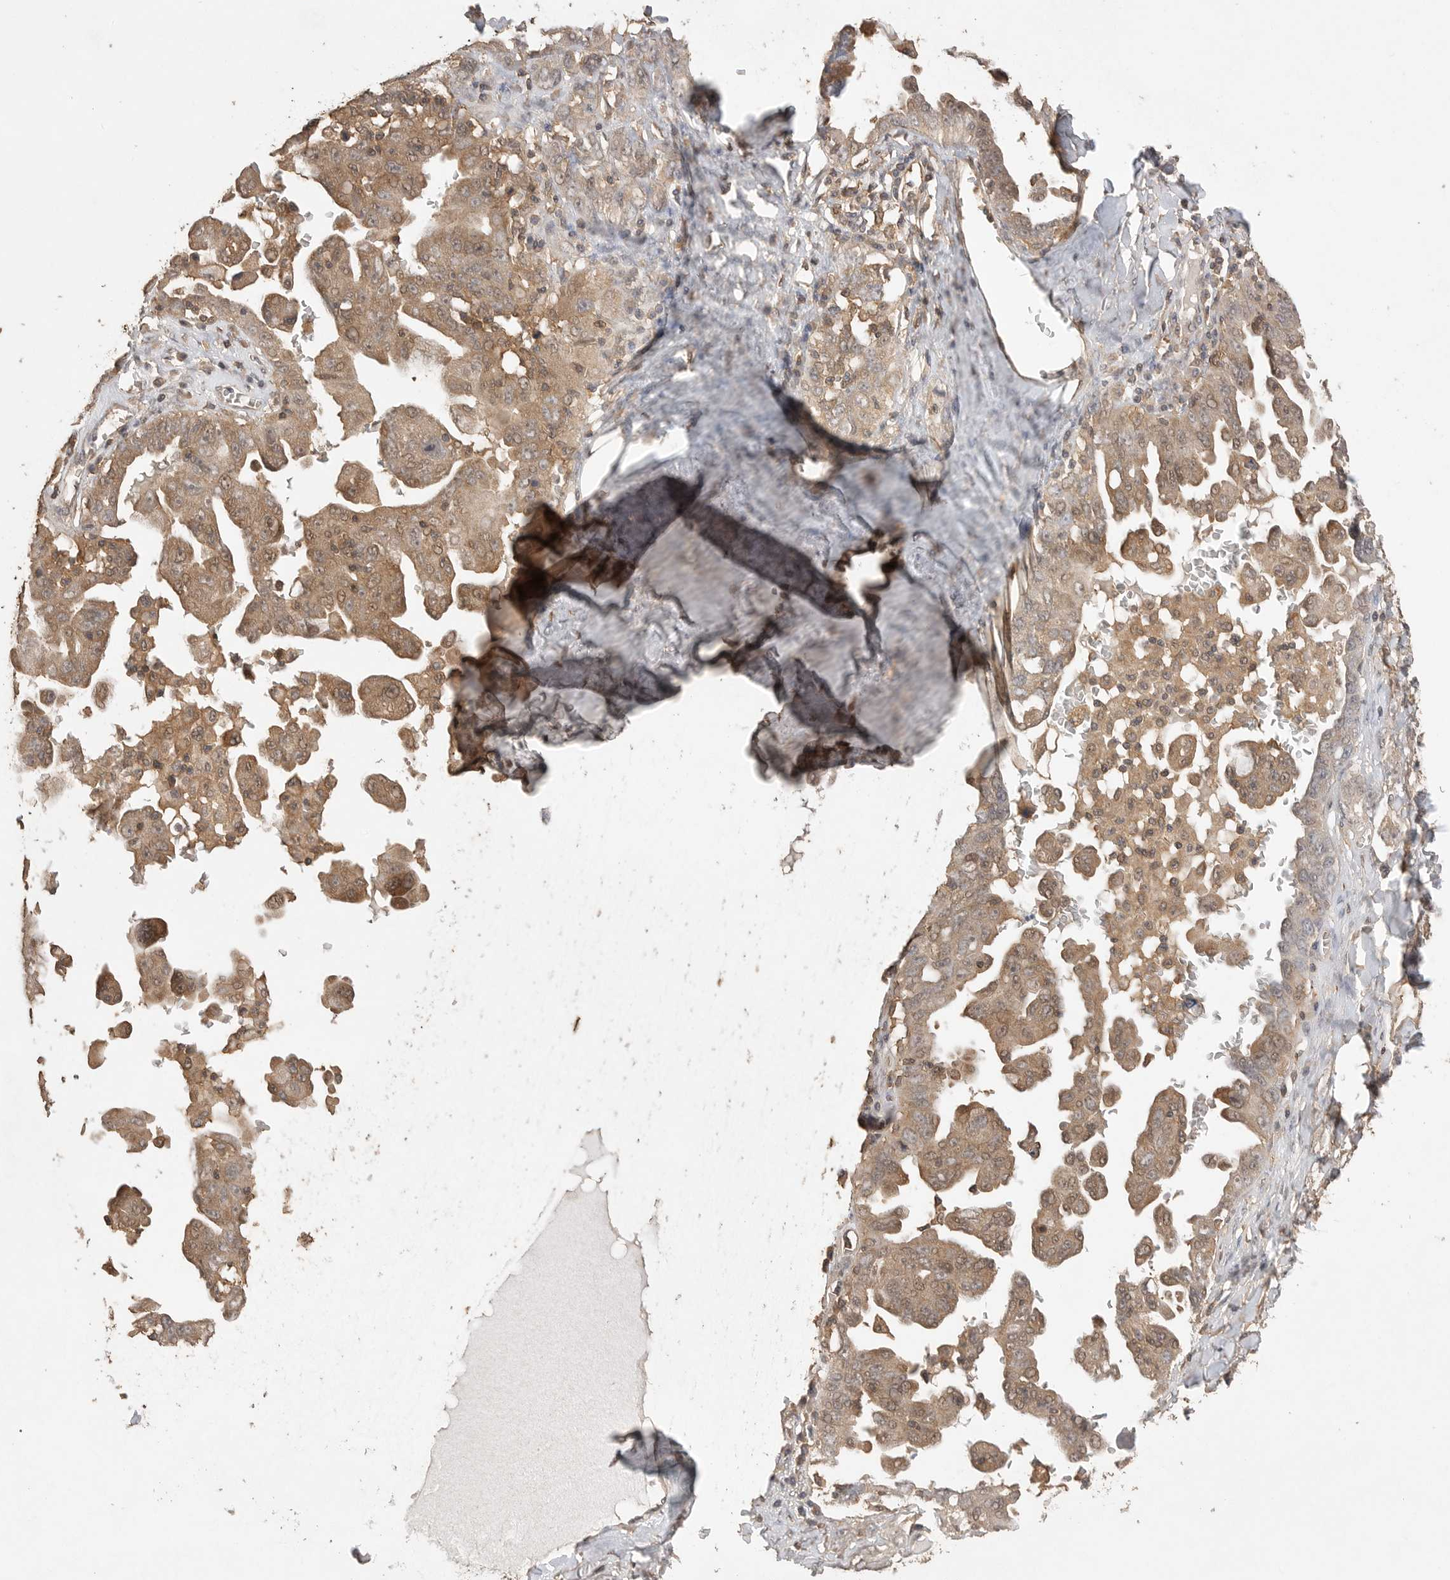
{"staining": {"intensity": "moderate", "quantity": ">75%", "location": "cytoplasmic/membranous,nuclear"}, "tissue": "ovarian cancer", "cell_type": "Tumor cells", "image_type": "cancer", "snomed": [{"axis": "morphology", "description": "Carcinoma, endometroid"}, {"axis": "topography", "description": "Ovary"}], "caption": "Protein analysis of ovarian cancer tissue reveals moderate cytoplasmic/membranous and nuclear positivity in about >75% of tumor cells.", "gene": "MAP2K1", "patient": {"sex": "female", "age": 62}}